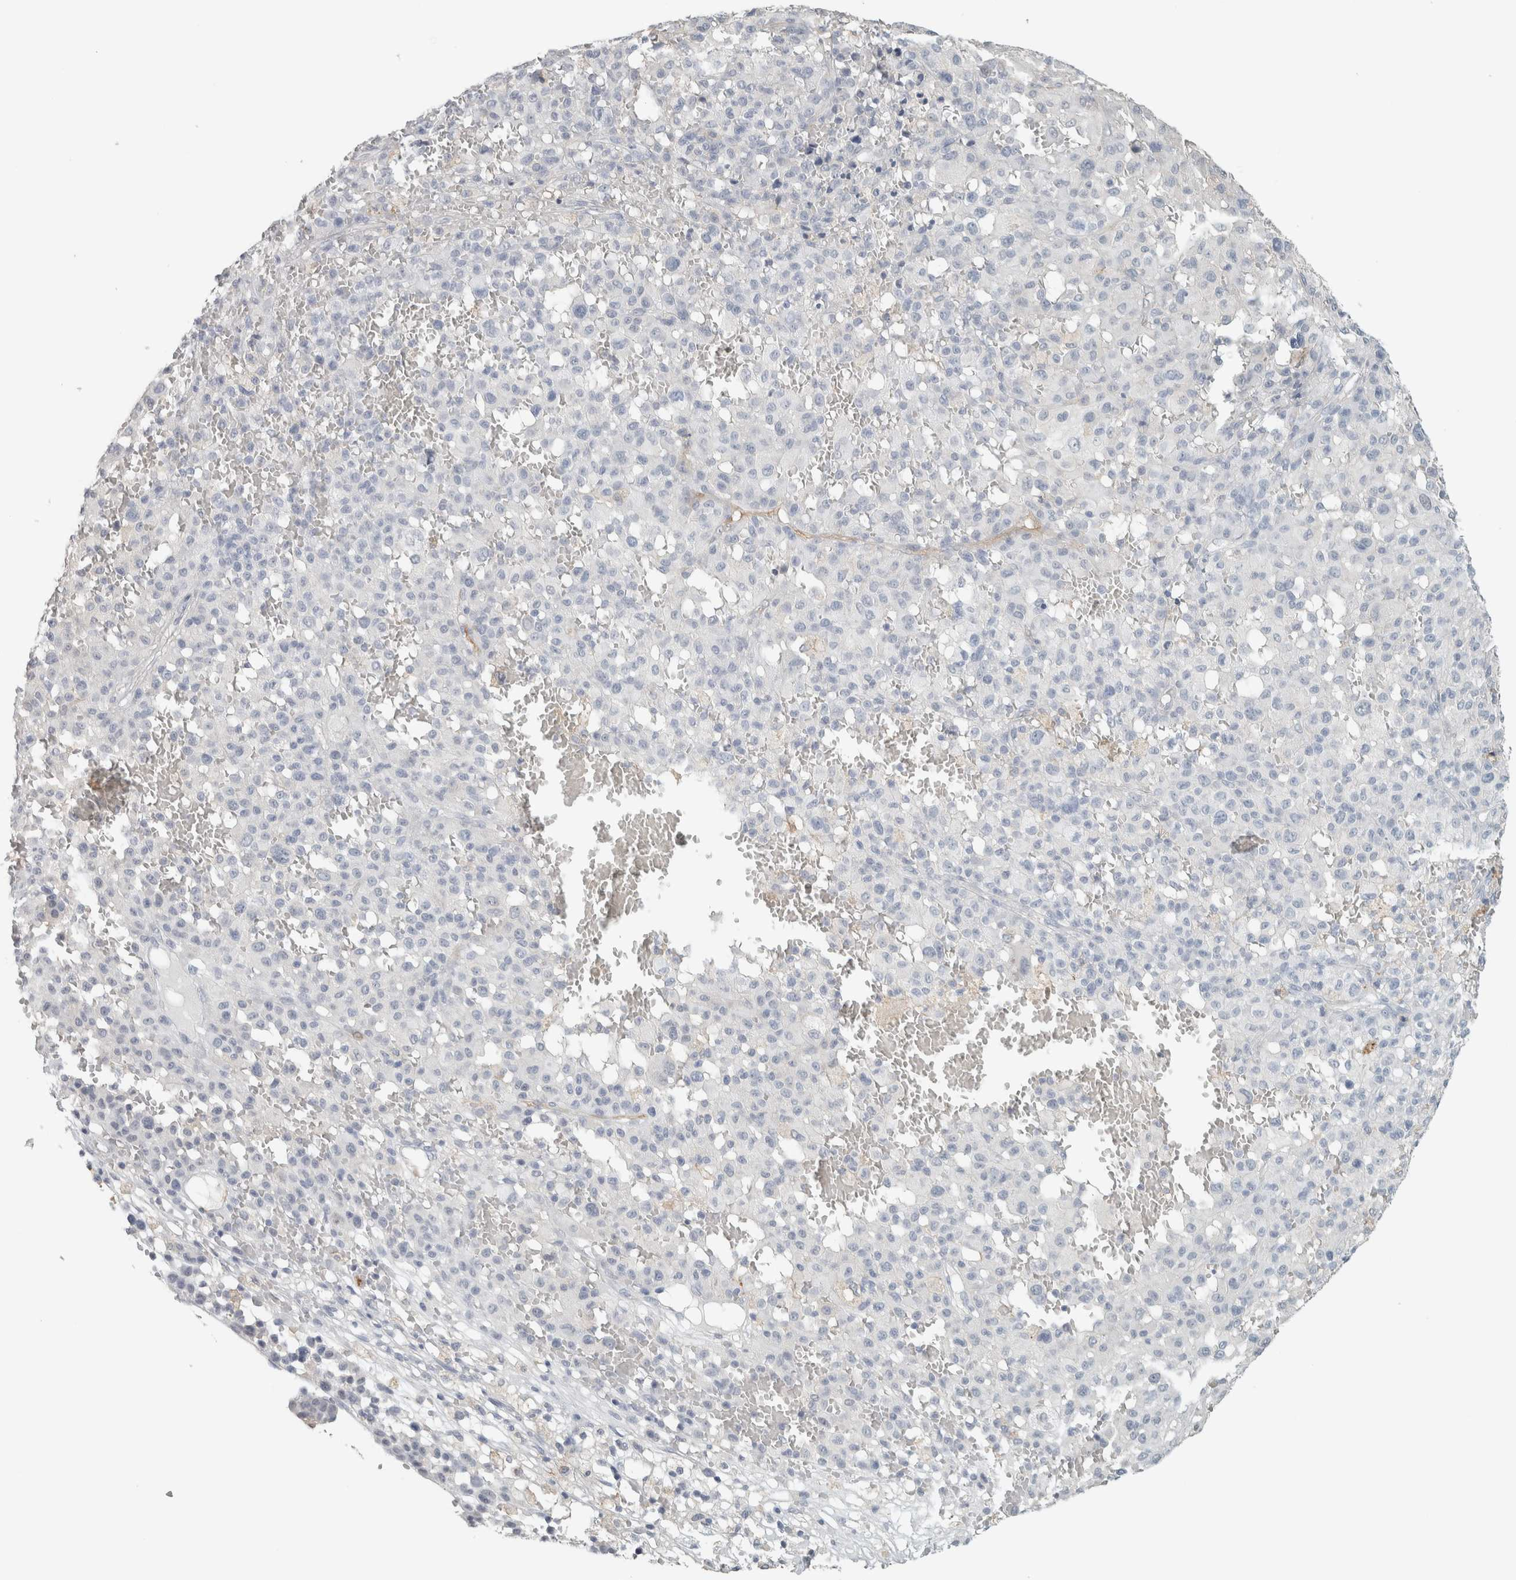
{"staining": {"intensity": "negative", "quantity": "none", "location": "none"}, "tissue": "melanoma", "cell_type": "Tumor cells", "image_type": "cancer", "snomed": [{"axis": "morphology", "description": "Malignant melanoma, Metastatic site"}, {"axis": "topography", "description": "Skin"}], "caption": "Micrograph shows no protein positivity in tumor cells of malignant melanoma (metastatic site) tissue.", "gene": "SCIN", "patient": {"sex": "female", "age": 74}}